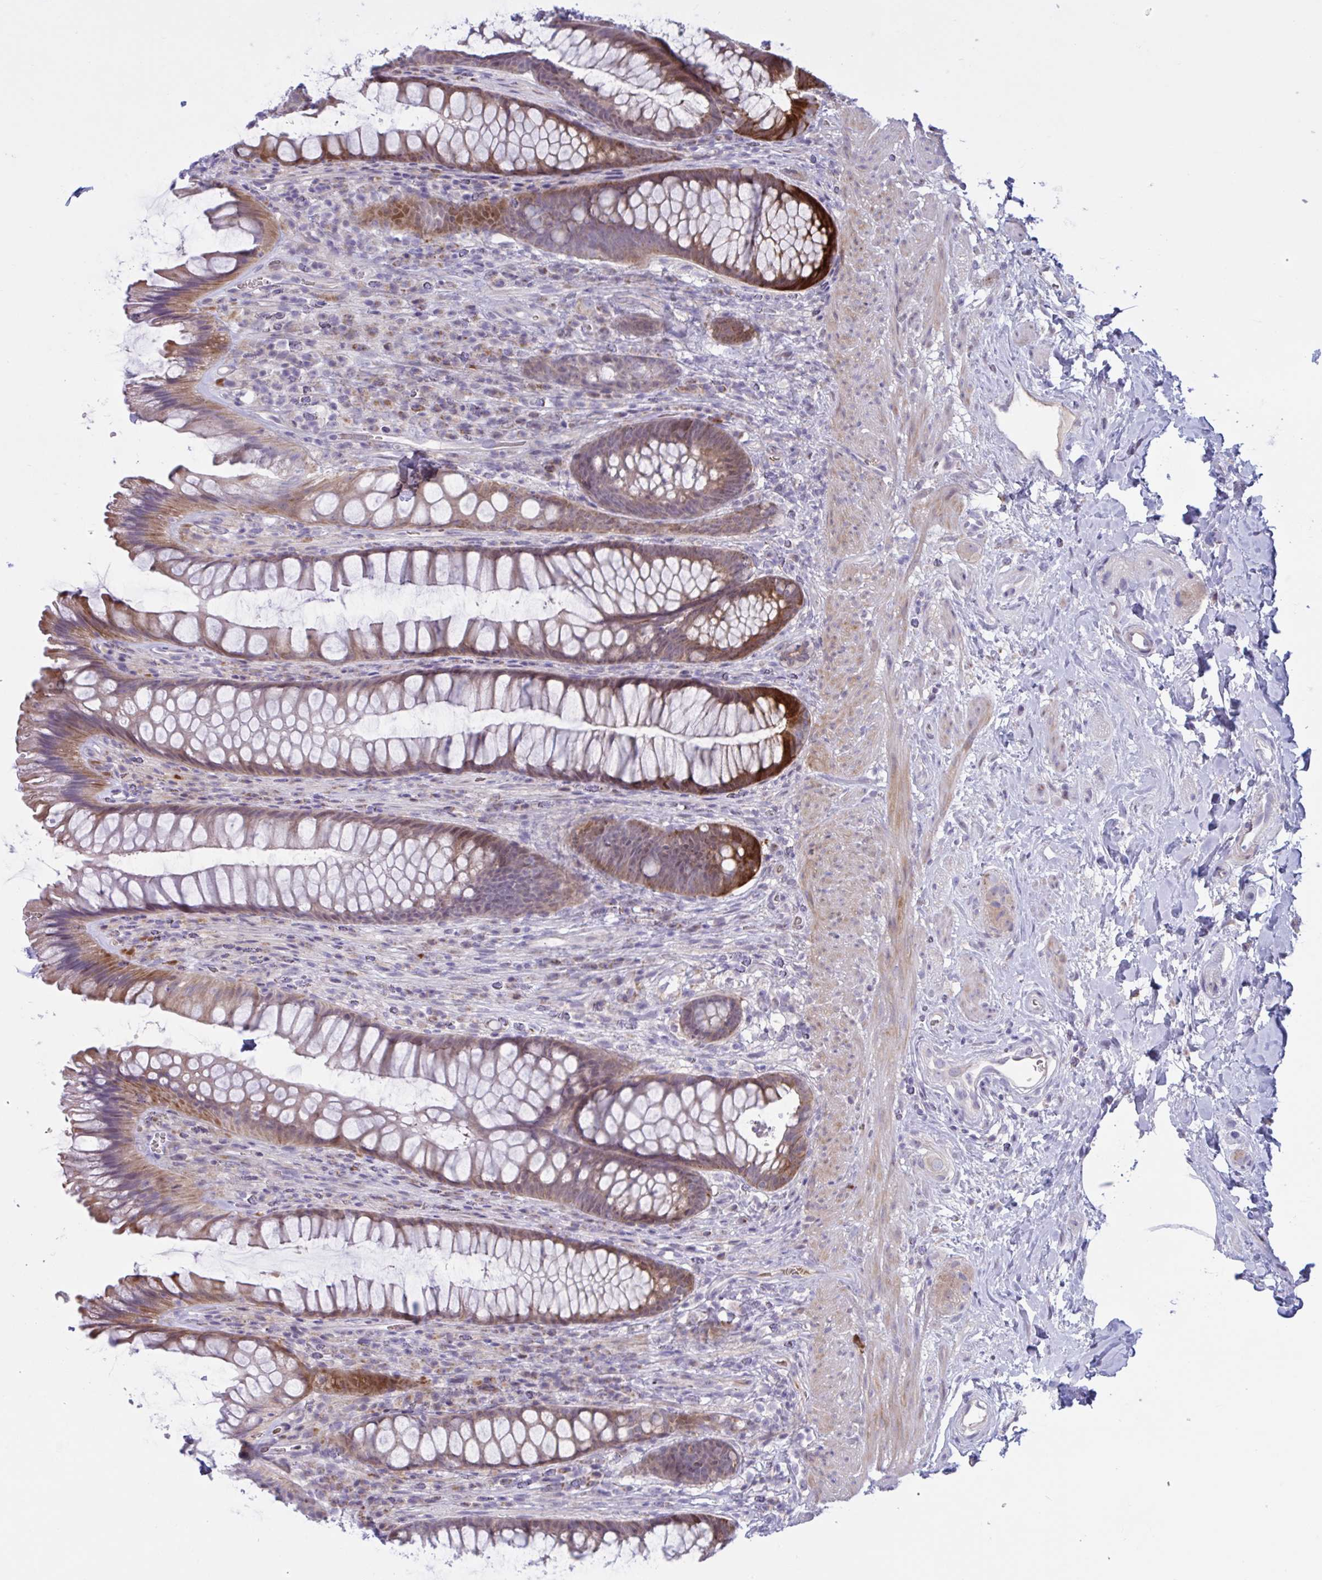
{"staining": {"intensity": "strong", "quantity": "25%-75%", "location": "cytoplasmic/membranous"}, "tissue": "rectum", "cell_type": "Glandular cells", "image_type": "normal", "snomed": [{"axis": "morphology", "description": "Normal tissue, NOS"}, {"axis": "topography", "description": "Rectum"}], "caption": "Glandular cells reveal strong cytoplasmic/membranous staining in about 25%-75% of cells in normal rectum. (DAB (3,3'-diaminobenzidine) = brown stain, brightfield microscopy at high magnification).", "gene": "VWC2", "patient": {"sex": "male", "age": 53}}